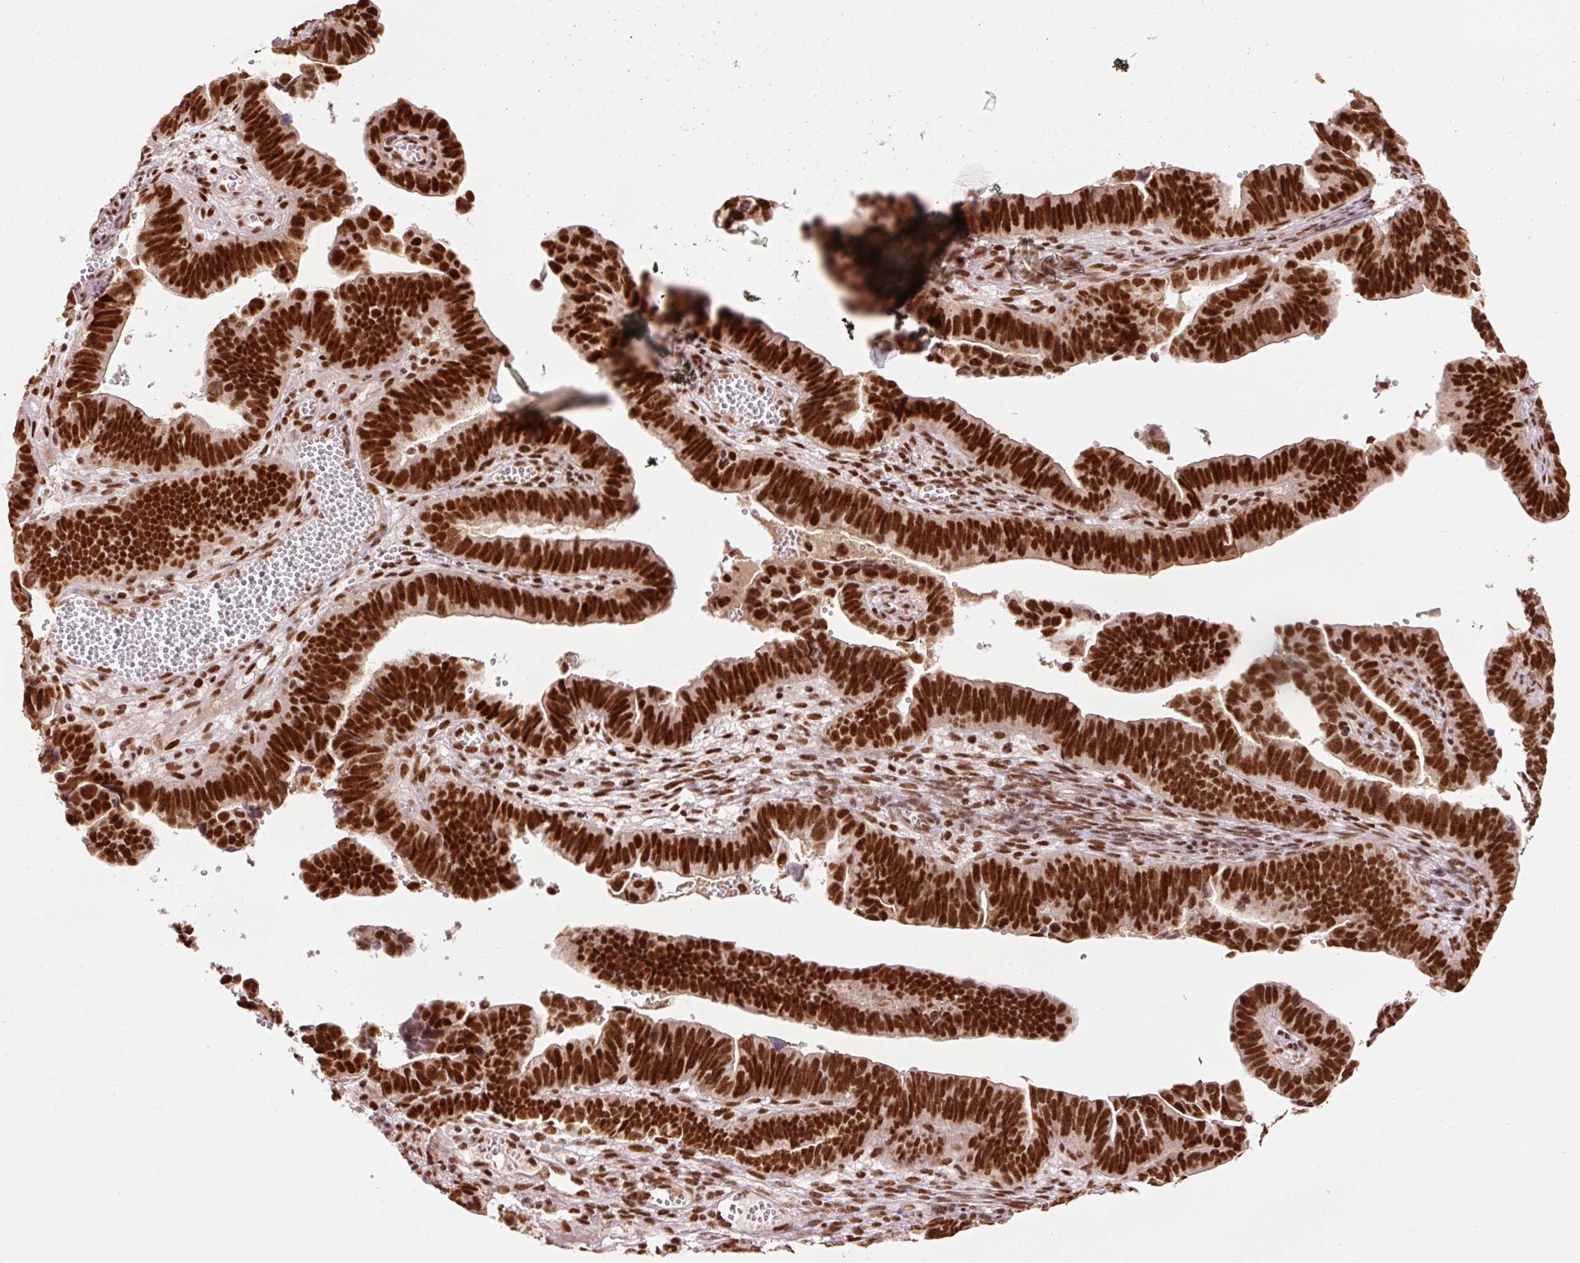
{"staining": {"intensity": "strong", "quantity": ">75%", "location": "nuclear"}, "tissue": "endometrial cancer", "cell_type": "Tumor cells", "image_type": "cancer", "snomed": [{"axis": "morphology", "description": "Adenocarcinoma, NOS"}, {"axis": "topography", "description": "Endometrium"}], "caption": "Endometrial cancer stained with immunohistochemistry (IHC) reveals strong nuclear positivity in approximately >75% of tumor cells.", "gene": "ZBTB44", "patient": {"sex": "female", "age": 75}}